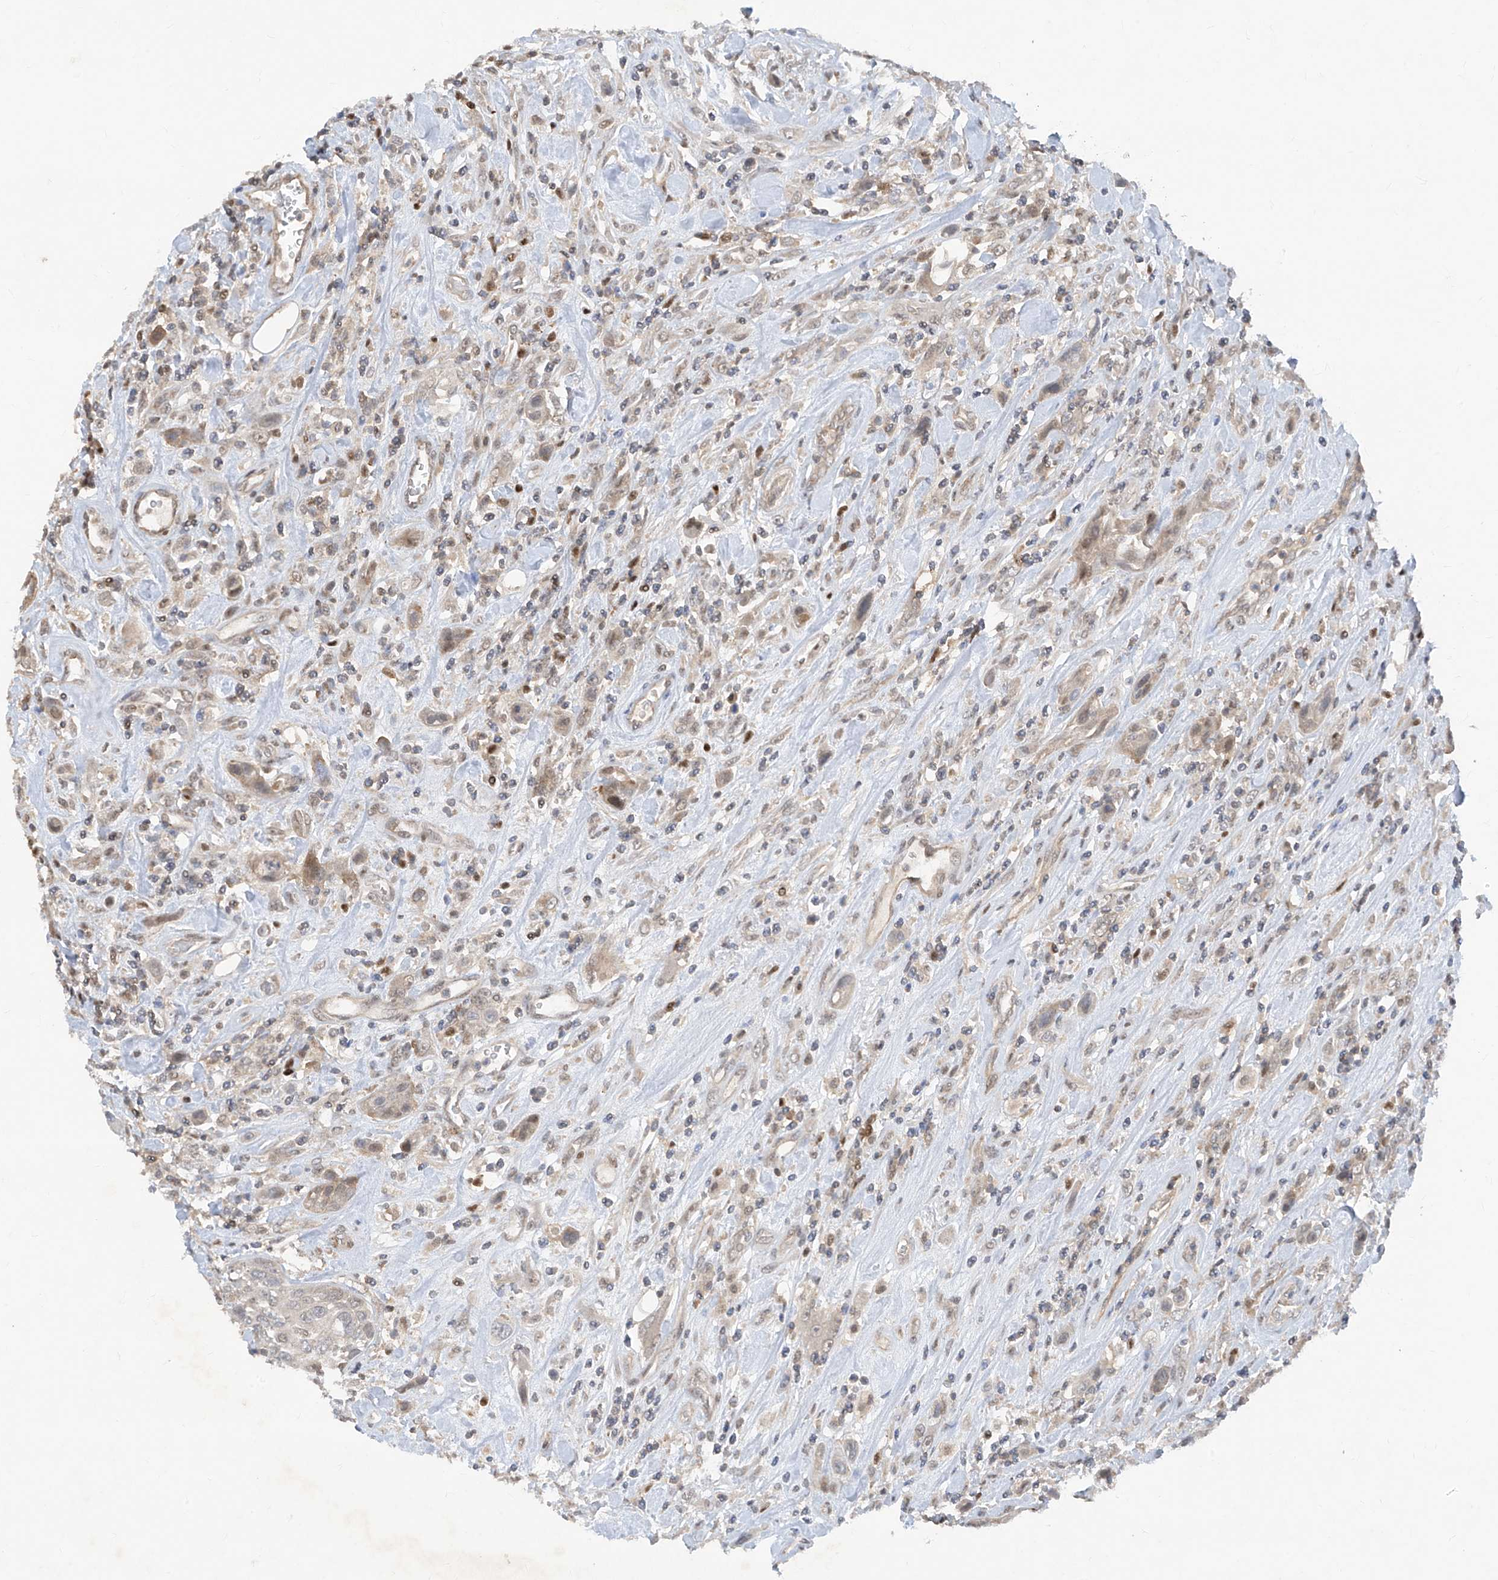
{"staining": {"intensity": "weak", "quantity": "<25%", "location": "cytoplasmic/membranous,nuclear"}, "tissue": "urothelial cancer", "cell_type": "Tumor cells", "image_type": "cancer", "snomed": [{"axis": "morphology", "description": "Urothelial carcinoma, High grade"}, {"axis": "topography", "description": "Urinary bladder"}], "caption": "This is an immunohistochemistry histopathology image of urothelial cancer. There is no staining in tumor cells.", "gene": "ZNF358", "patient": {"sex": "male", "age": 50}}